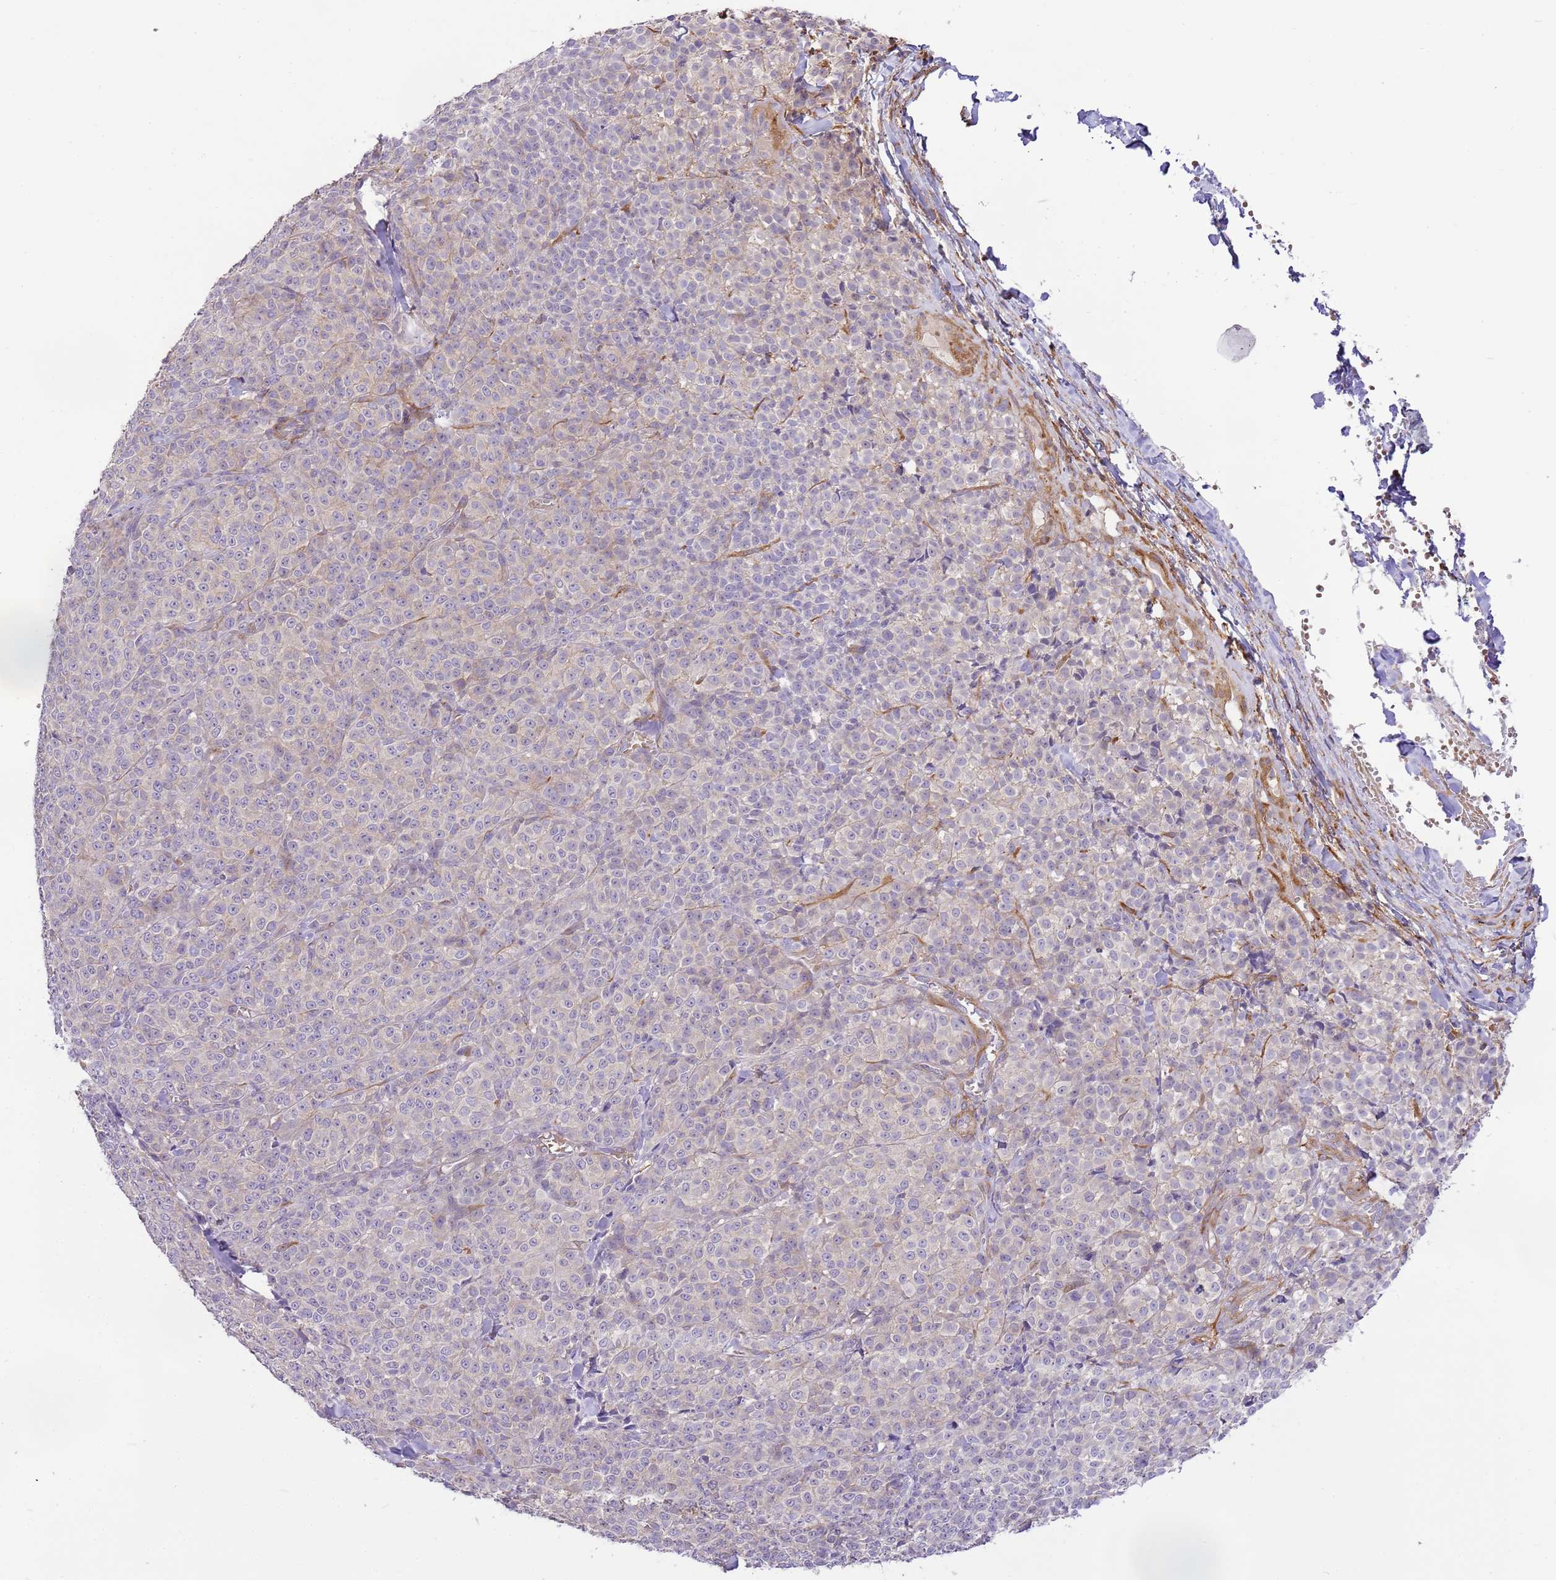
{"staining": {"intensity": "negative", "quantity": "none", "location": "none"}, "tissue": "melanoma", "cell_type": "Tumor cells", "image_type": "cancer", "snomed": [{"axis": "morphology", "description": "Normal tissue, NOS"}, {"axis": "morphology", "description": "Malignant melanoma, NOS"}, {"axis": "topography", "description": "Skin"}], "caption": "Micrograph shows no protein positivity in tumor cells of melanoma tissue.", "gene": "RFK", "patient": {"sex": "female", "age": 34}}